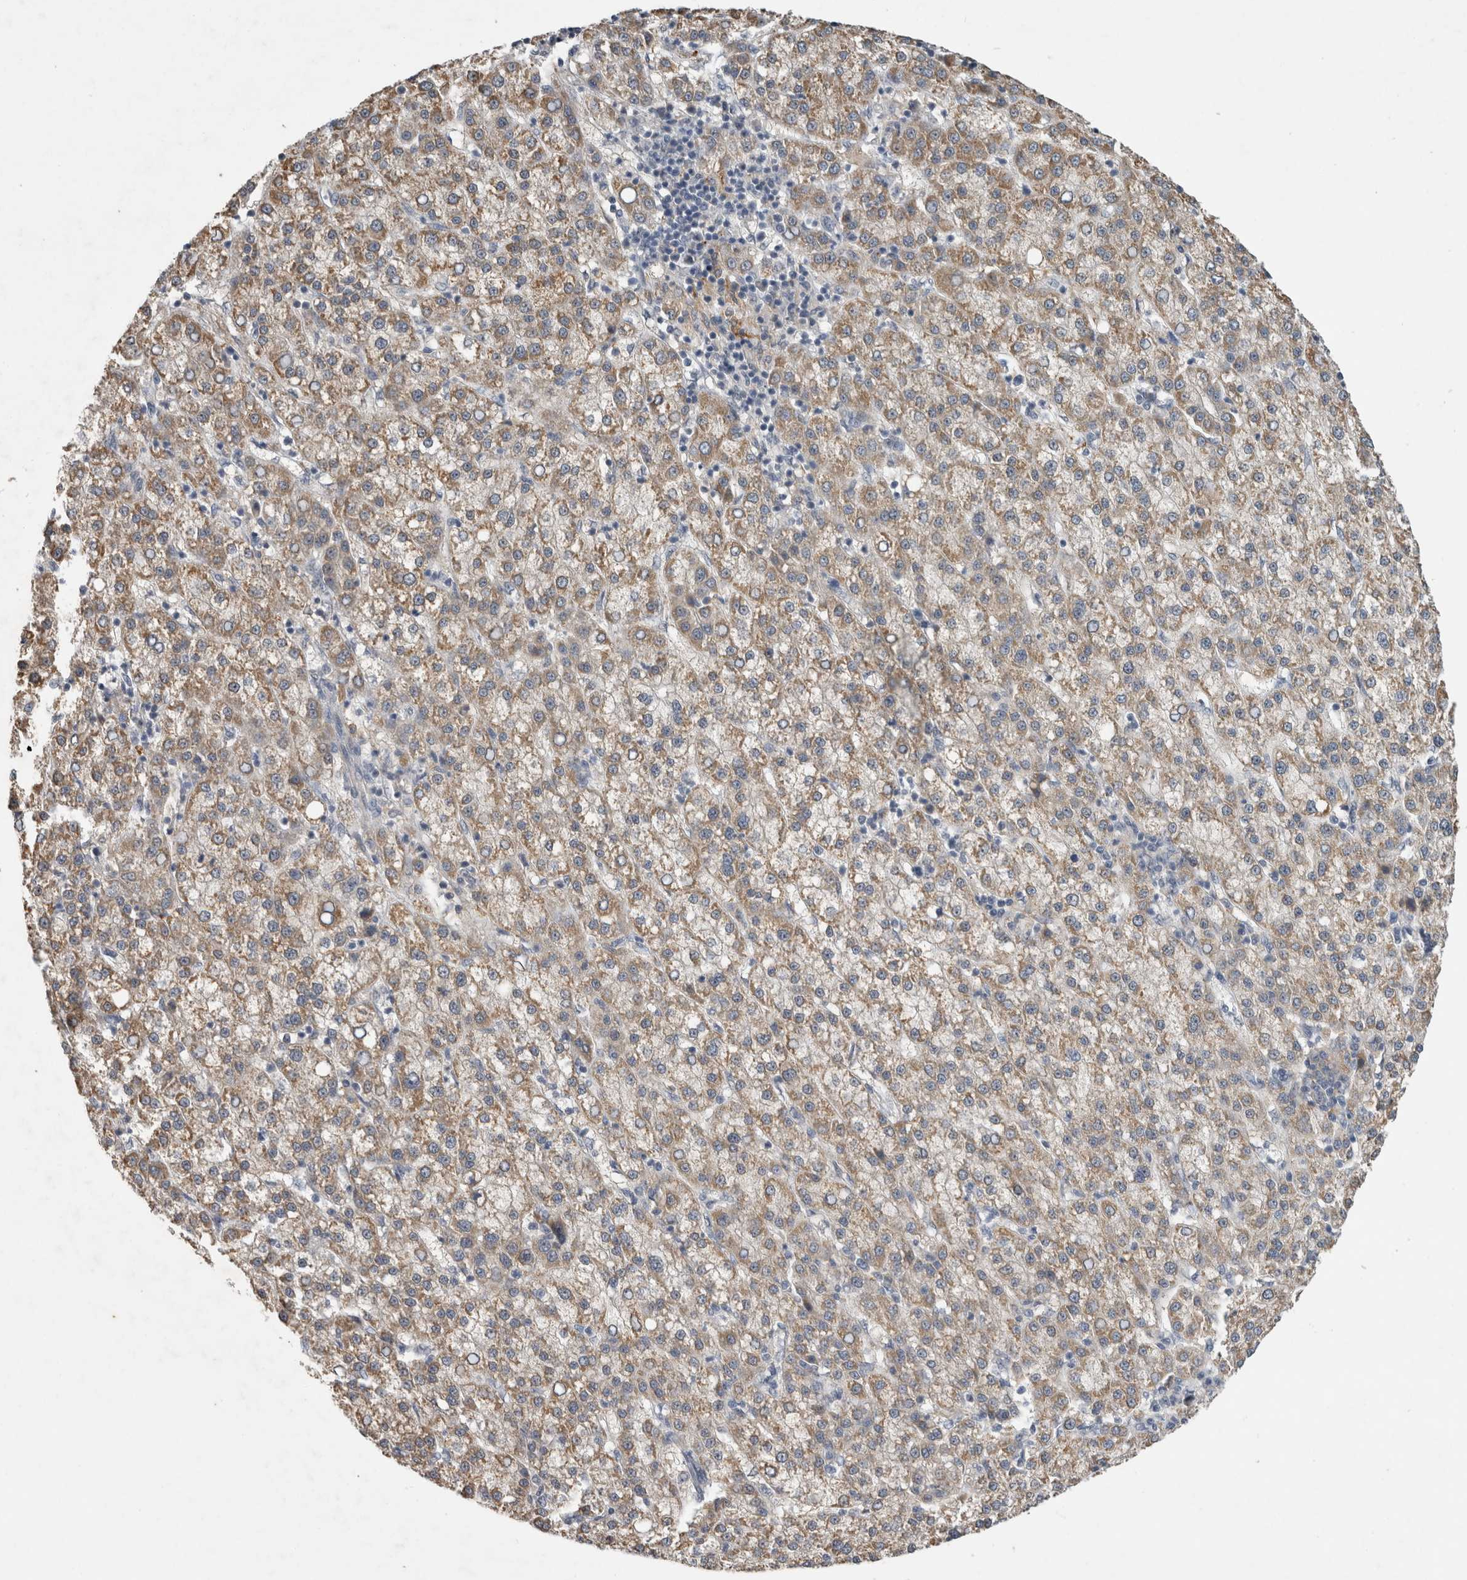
{"staining": {"intensity": "weak", "quantity": ">75%", "location": "cytoplasmic/membranous"}, "tissue": "liver cancer", "cell_type": "Tumor cells", "image_type": "cancer", "snomed": [{"axis": "morphology", "description": "Carcinoma, Hepatocellular, NOS"}, {"axis": "topography", "description": "Liver"}], "caption": "Liver cancer was stained to show a protein in brown. There is low levels of weak cytoplasmic/membranous staining in about >75% of tumor cells. The protein is shown in brown color, while the nuclei are stained blue.", "gene": "RHPN1", "patient": {"sex": "female", "age": 58}}